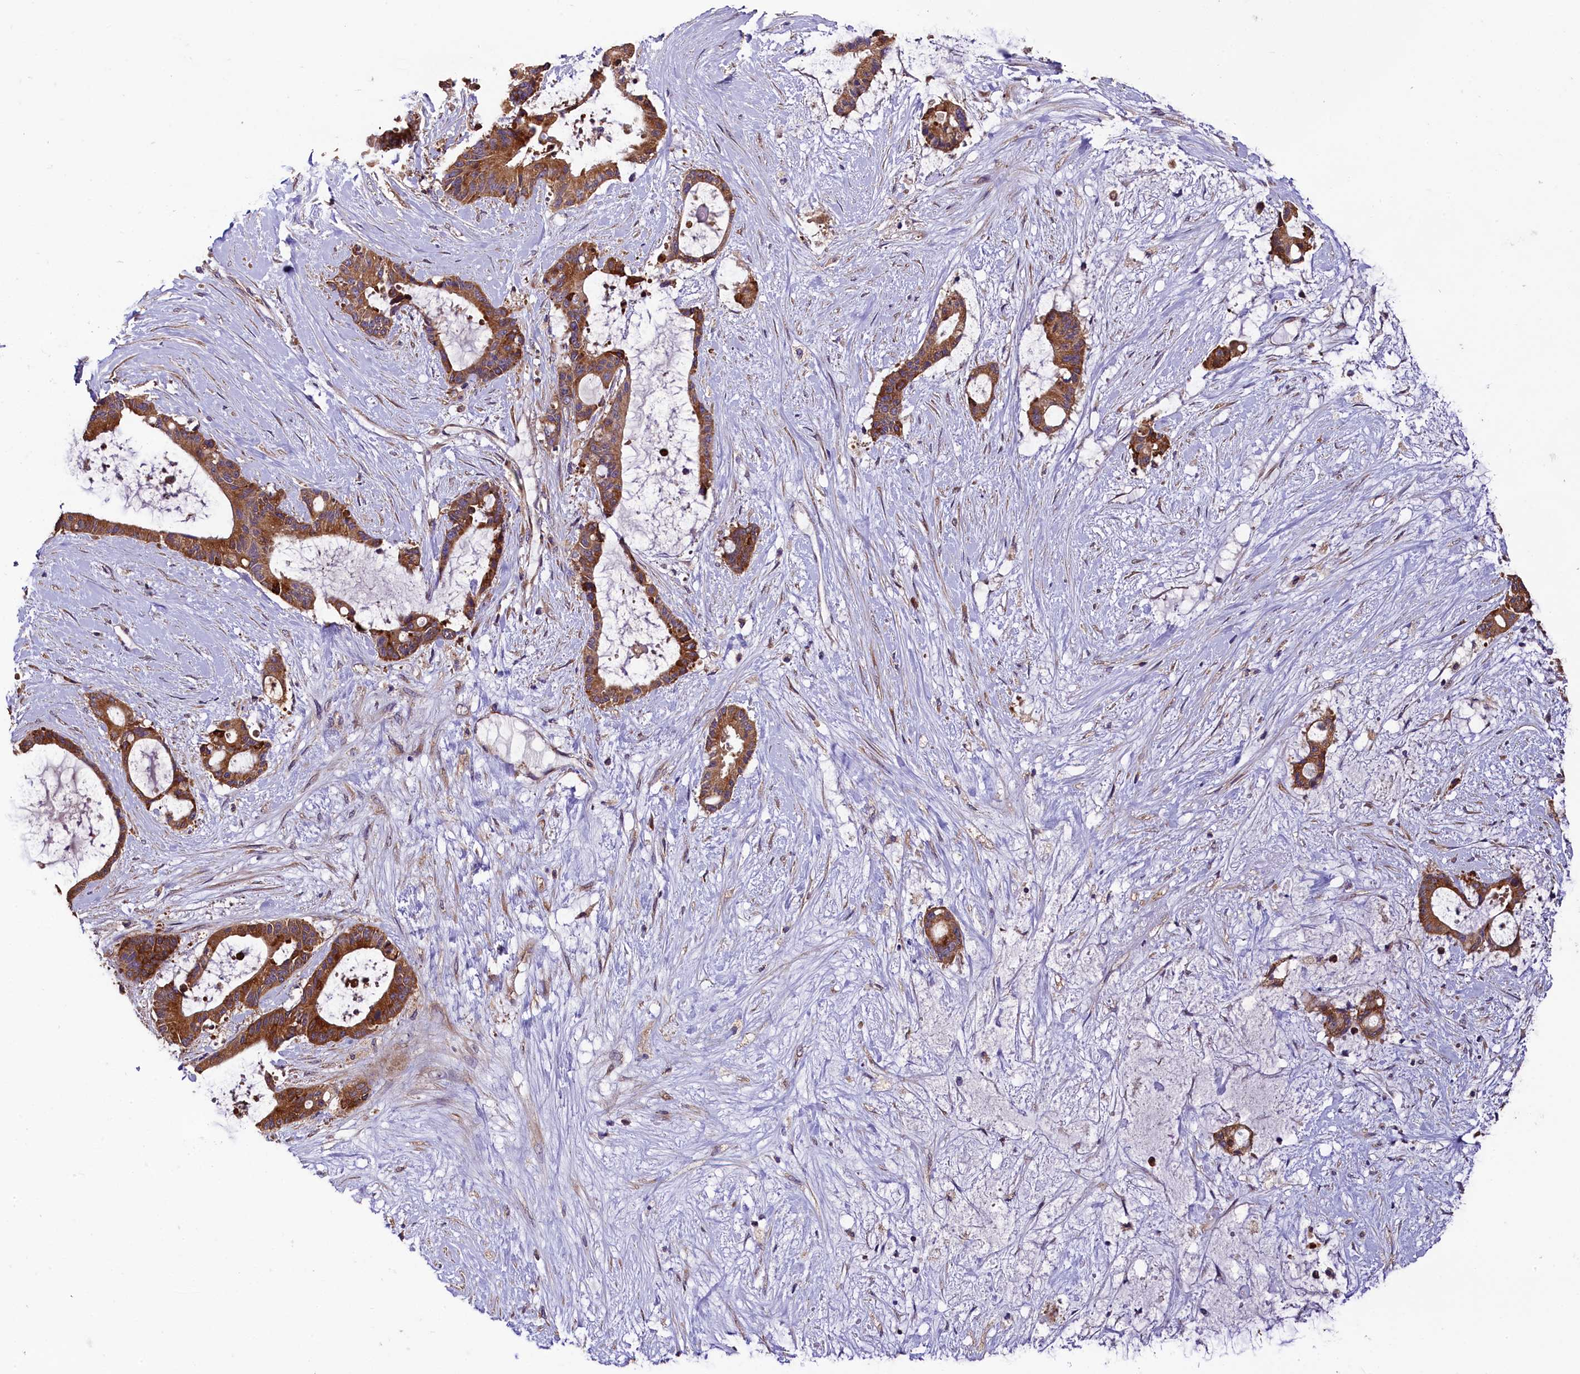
{"staining": {"intensity": "strong", "quantity": ">75%", "location": "cytoplasmic/membranous"}, "tissue": "liver cancer", "cell_type": "Tumor cells", "image_type": "cancer", "snomed": [{"axis": "morphology", "description": "Normal tissue, NOS"}, {"axis": "morphology", "description": "Cholangiocarcinoma"}, {"axis": "topography", "description": "Liver"}, {"axis": "topography", "description": "Peripheral nerve tissue"}], "caption": "About >75% of tumor cells in liver cholangiocarcinoma reveal strong cytoplasmic/membranous protein expression as visualized by brown immunohistochemical staining.", "gene": "ENKD1", "patient": {"sex": "female", "age": 73}}